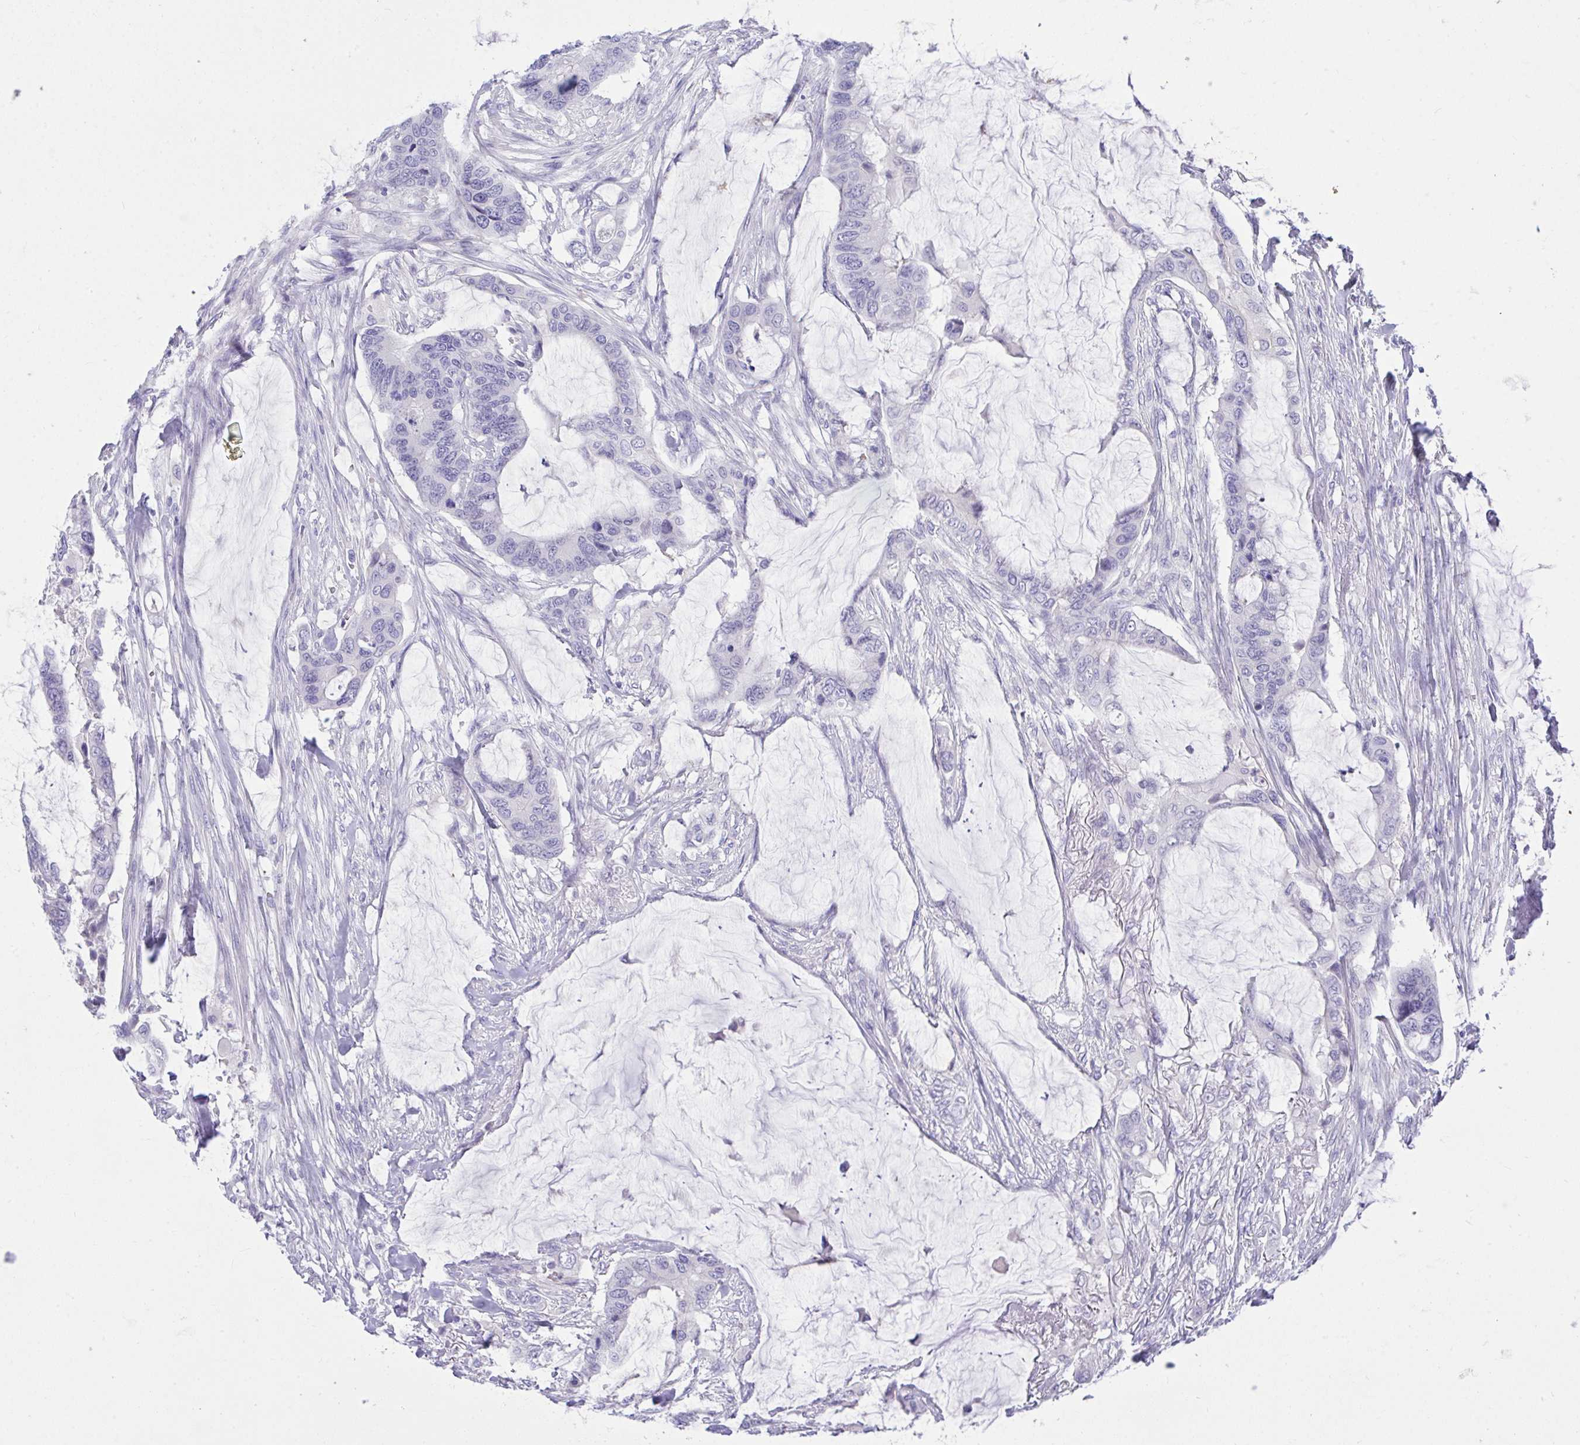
{"staining": {"intensity": "negative", "quantity": "none", "location": "none"}, "tissue": "colorectal cancer", "cell_type": "Tumor cells", "image_type": "cancer", "snomed": [{"axis": "morphology", "description": "Adenocarcinoma, NOS"}, {"axis": "topography", "description": "Rectum"}], "caption": "Adenocarcinoma (colorectal) stained for a protein using IHC reveals no positivity tumor cells.", "gene": "PLEKHH1", "patient": {"sex": "female", "age": 59}}